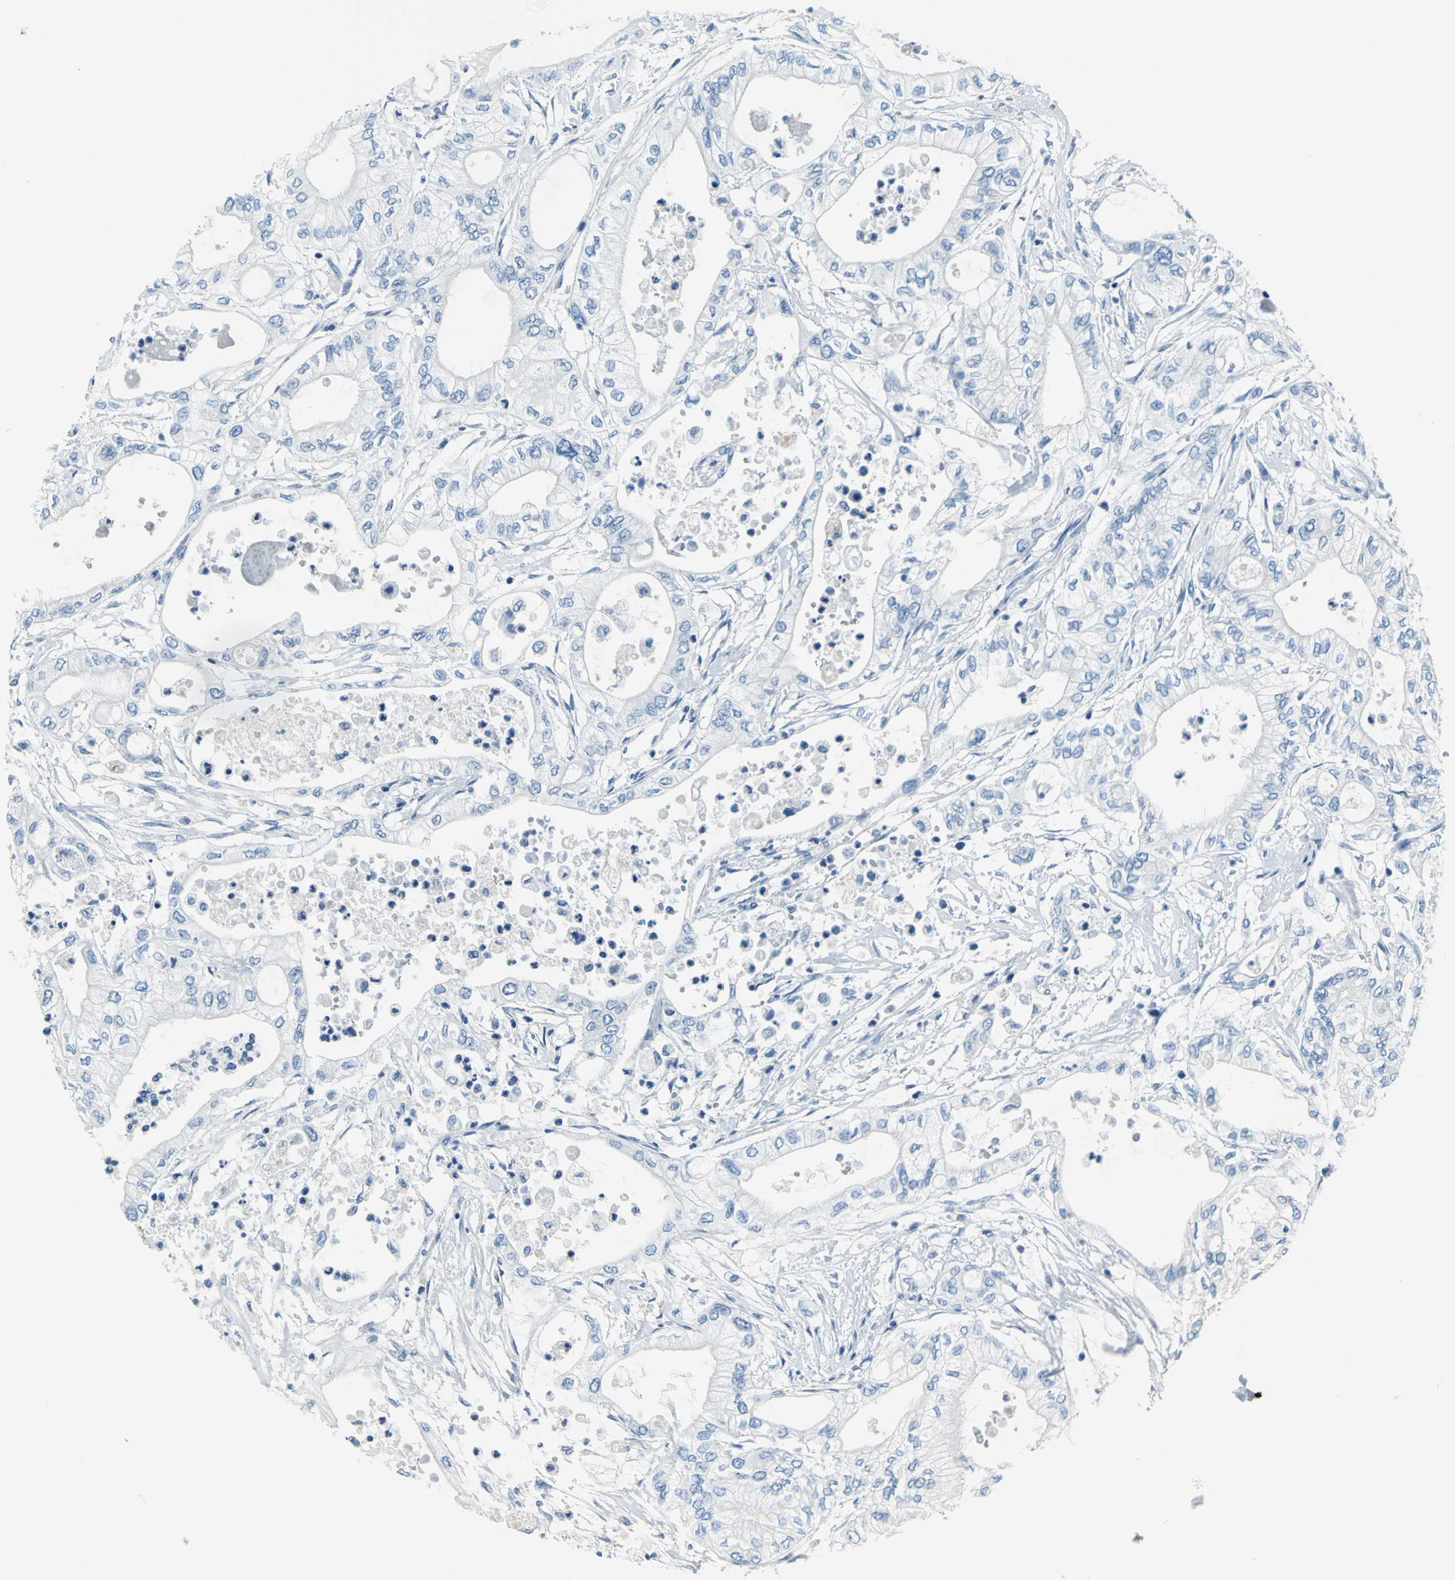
{"staining": {"intensity": "negative", "quantity": "none", "location": "none"}, "tissue": "pancreatic cancer", "cell_type": "Tumor cells", "image_type": "cancer", "snomed": [{"axis": "morphology", "description": "Adenocarcinoma, NOS"}, {"axis": "topography", "description": "Pancreas"}], "caption": "Tumor cells show no significant staining in pancreatic cancer.", "gene": "PKLR", "patient": {"sex": "male", "age": 79}}